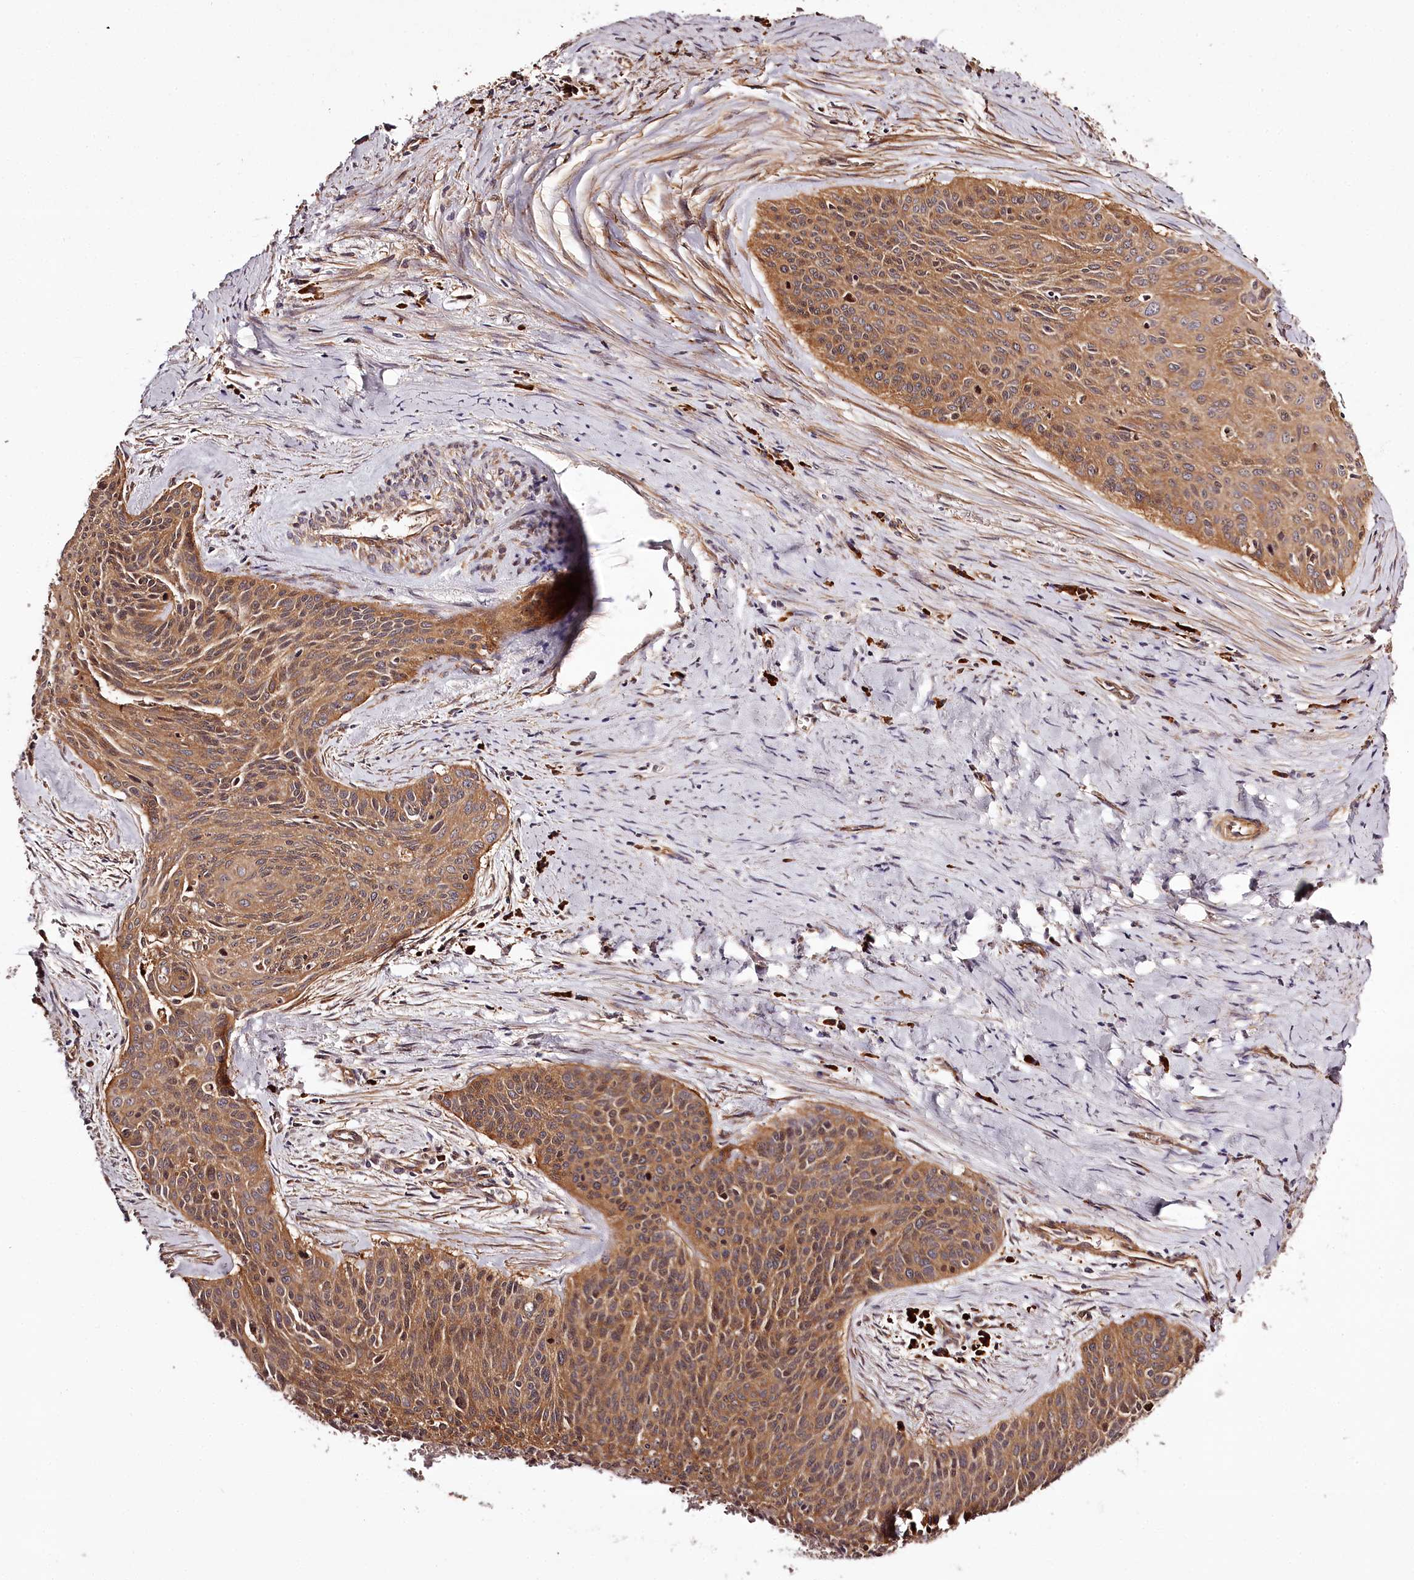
{"staining": {"intensity": "moderate", "quantity": ">75%", "location": "cytoplasmic/membranous"}, "tissue": "cervical cancer", "cell_type": "Tumor cells", "image_type": "cancer", "snomed": [{"axis": "morphology", "description": "Squamous cell carcinoma, NOS"}, {"axis": "topography", "description": "Cervix"}], "caption": "Immunohistochemistry (IHC) (DAB (3,3'-diaminobenzidine)) staining of squamous cell carcinoma (cervical) demonstrates moderate cytoplasmic/membranous protein expression in about >75% of tumor cells.", "gene": "TARS1", "patient": {"sex": "female", "age": 55}}